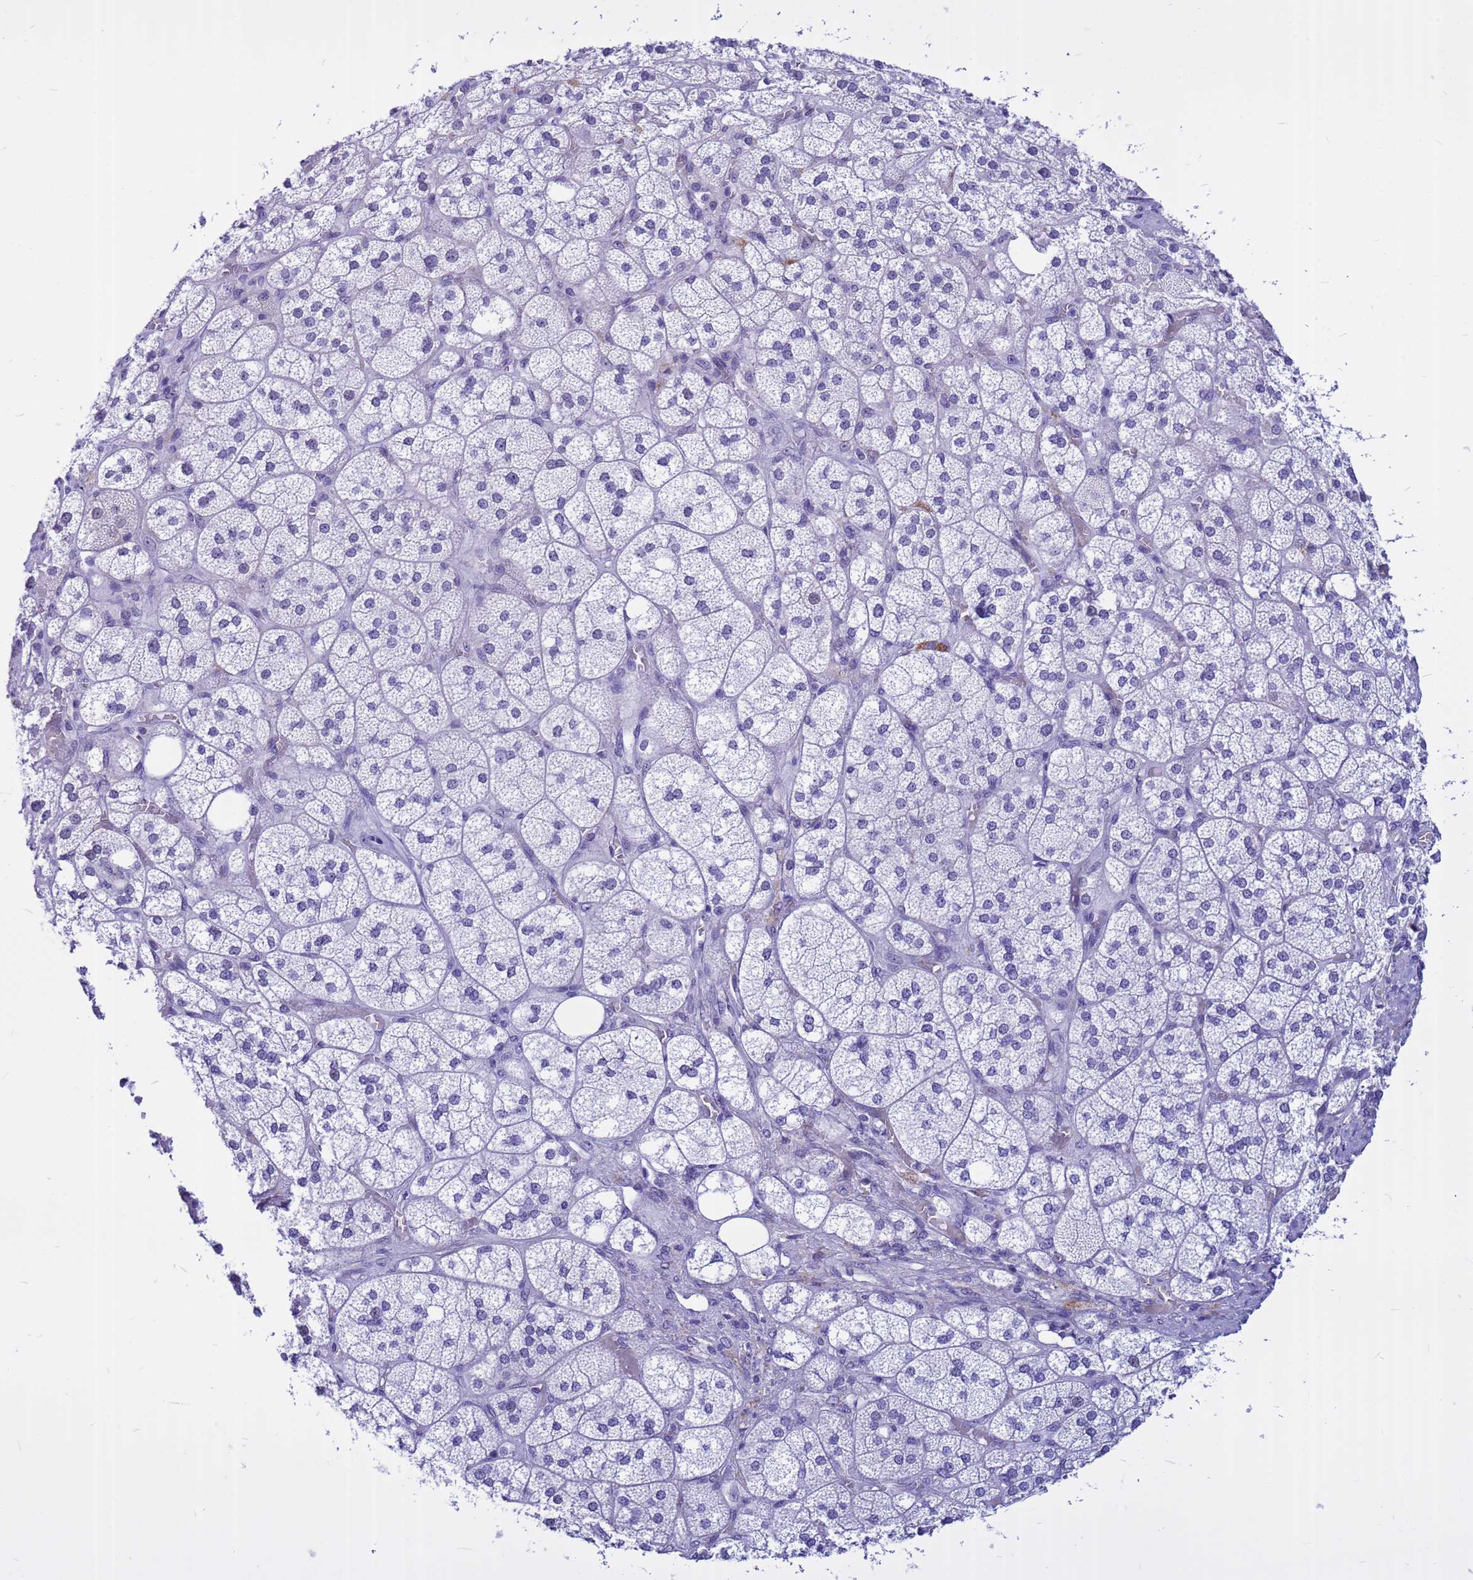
{"staining": {"intensity": "weak", "quantity": "<25%", "location": "nuclear"}, "tissue": "adrenal gland", "cell_type": "Glandular cells", "image_type": "normal", "snomed": [{"axis": "morphology", "description": "Normal tissue, NOS"}, {"axis": "topography", "description": "Adrenal gland"}], "caption": "Glandular cells show no significant staining in unremarkable adrenal gland. The staining is performed using DAB brown chromogen with nuclei counter-stained in using hematoxylin.", "gene": "DMRTC2", "patient": {"sex": "male", "age": 61}}